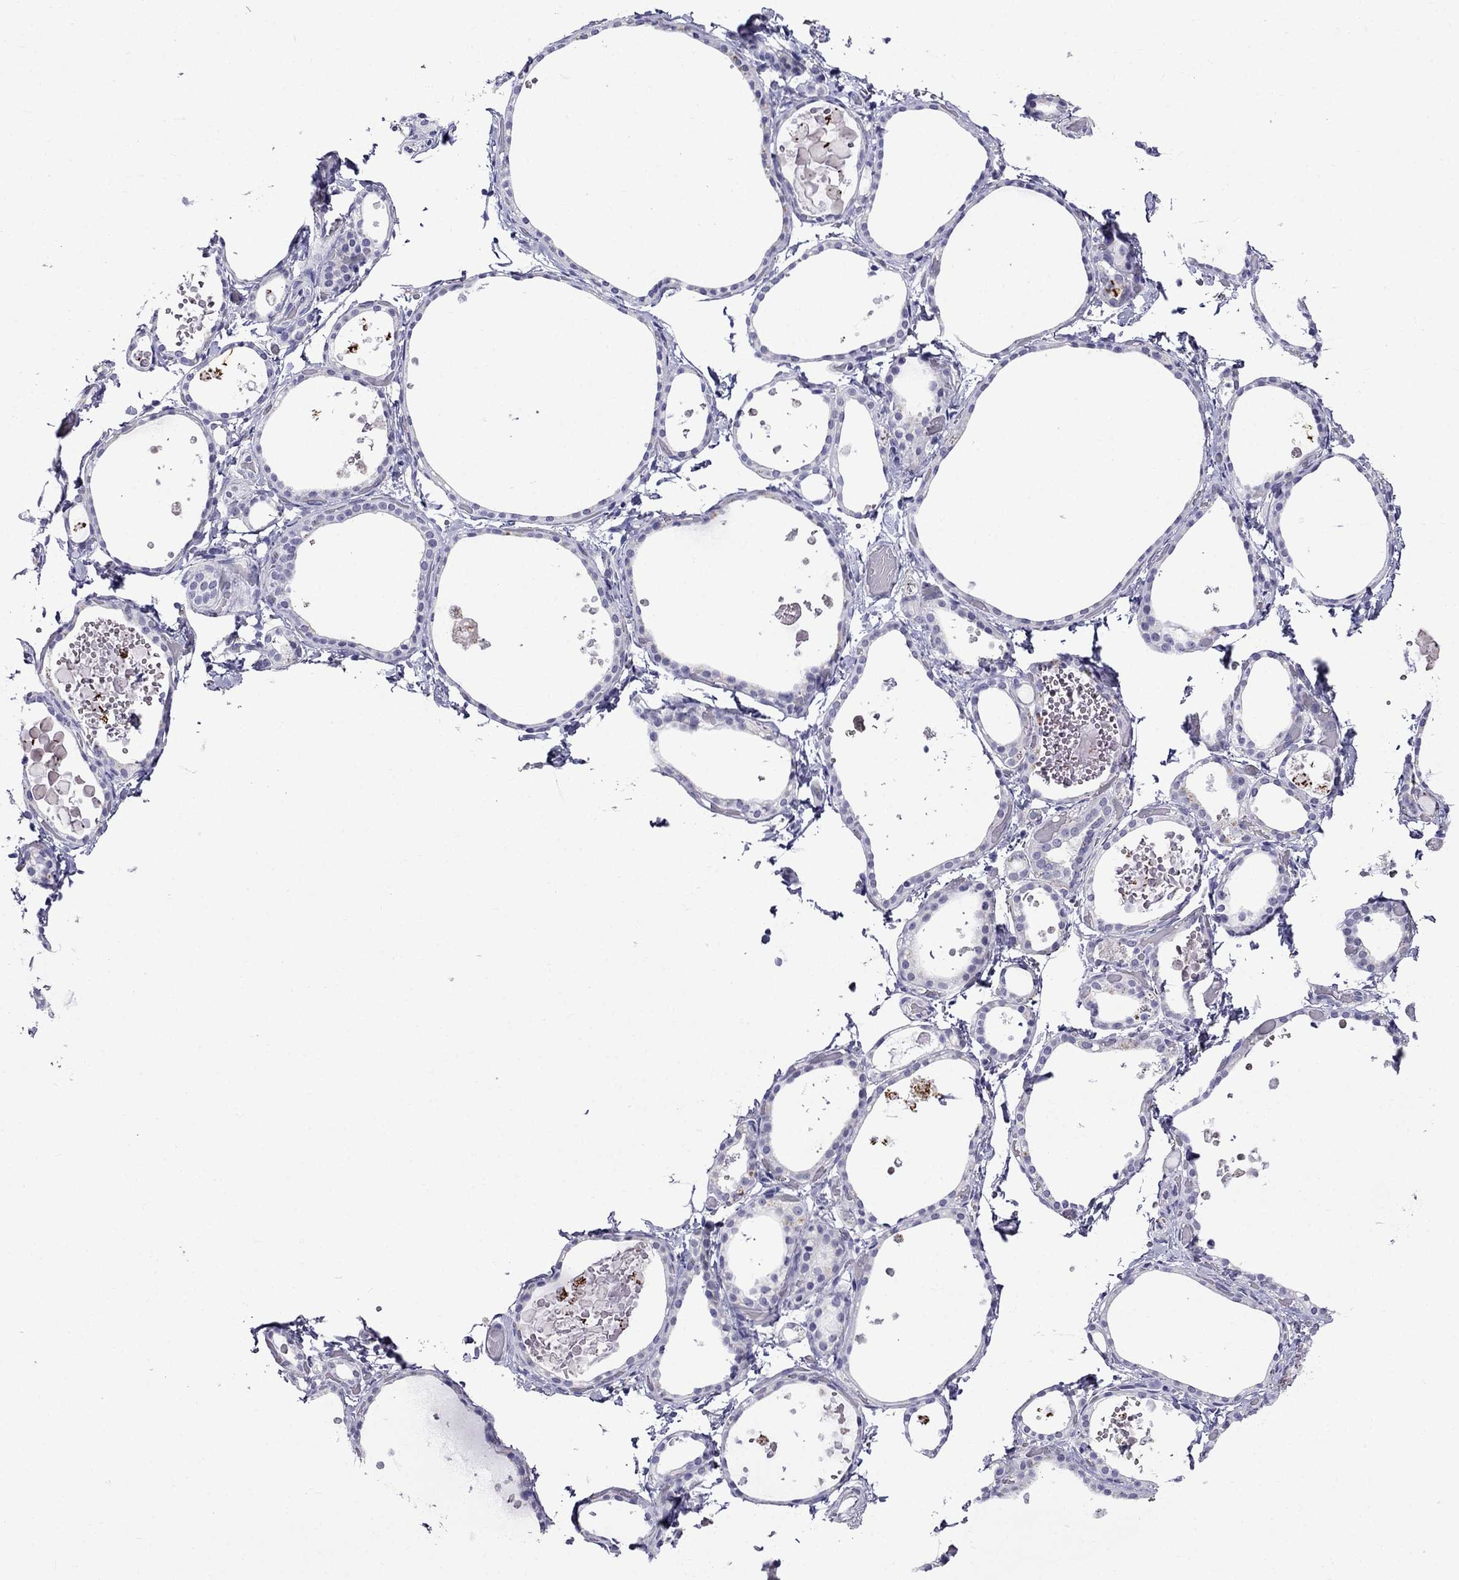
{"staining": {"intensity": "negative", "quantity": "none", "location": "none"}, "tissue": "thyroid gland", "cell_type": "Glandular cells", "image_type": "normal", "snomed": [{"axis": "morphology", "description": "Normal tissue, NOS"}, {"axis": "topography", "description": "Thyroid gland"}], "caption": "Thyroid gland was stained to show a protein in brown. There is no significant staining in glandular cells. Brightfield microscopy of immunohistochemistry (IHC) stained with DAB (brown) and hematoxylin (blue), captured at high magnification.", "gene": "MGP", "patient": {"sex": "female", "age": 56}}